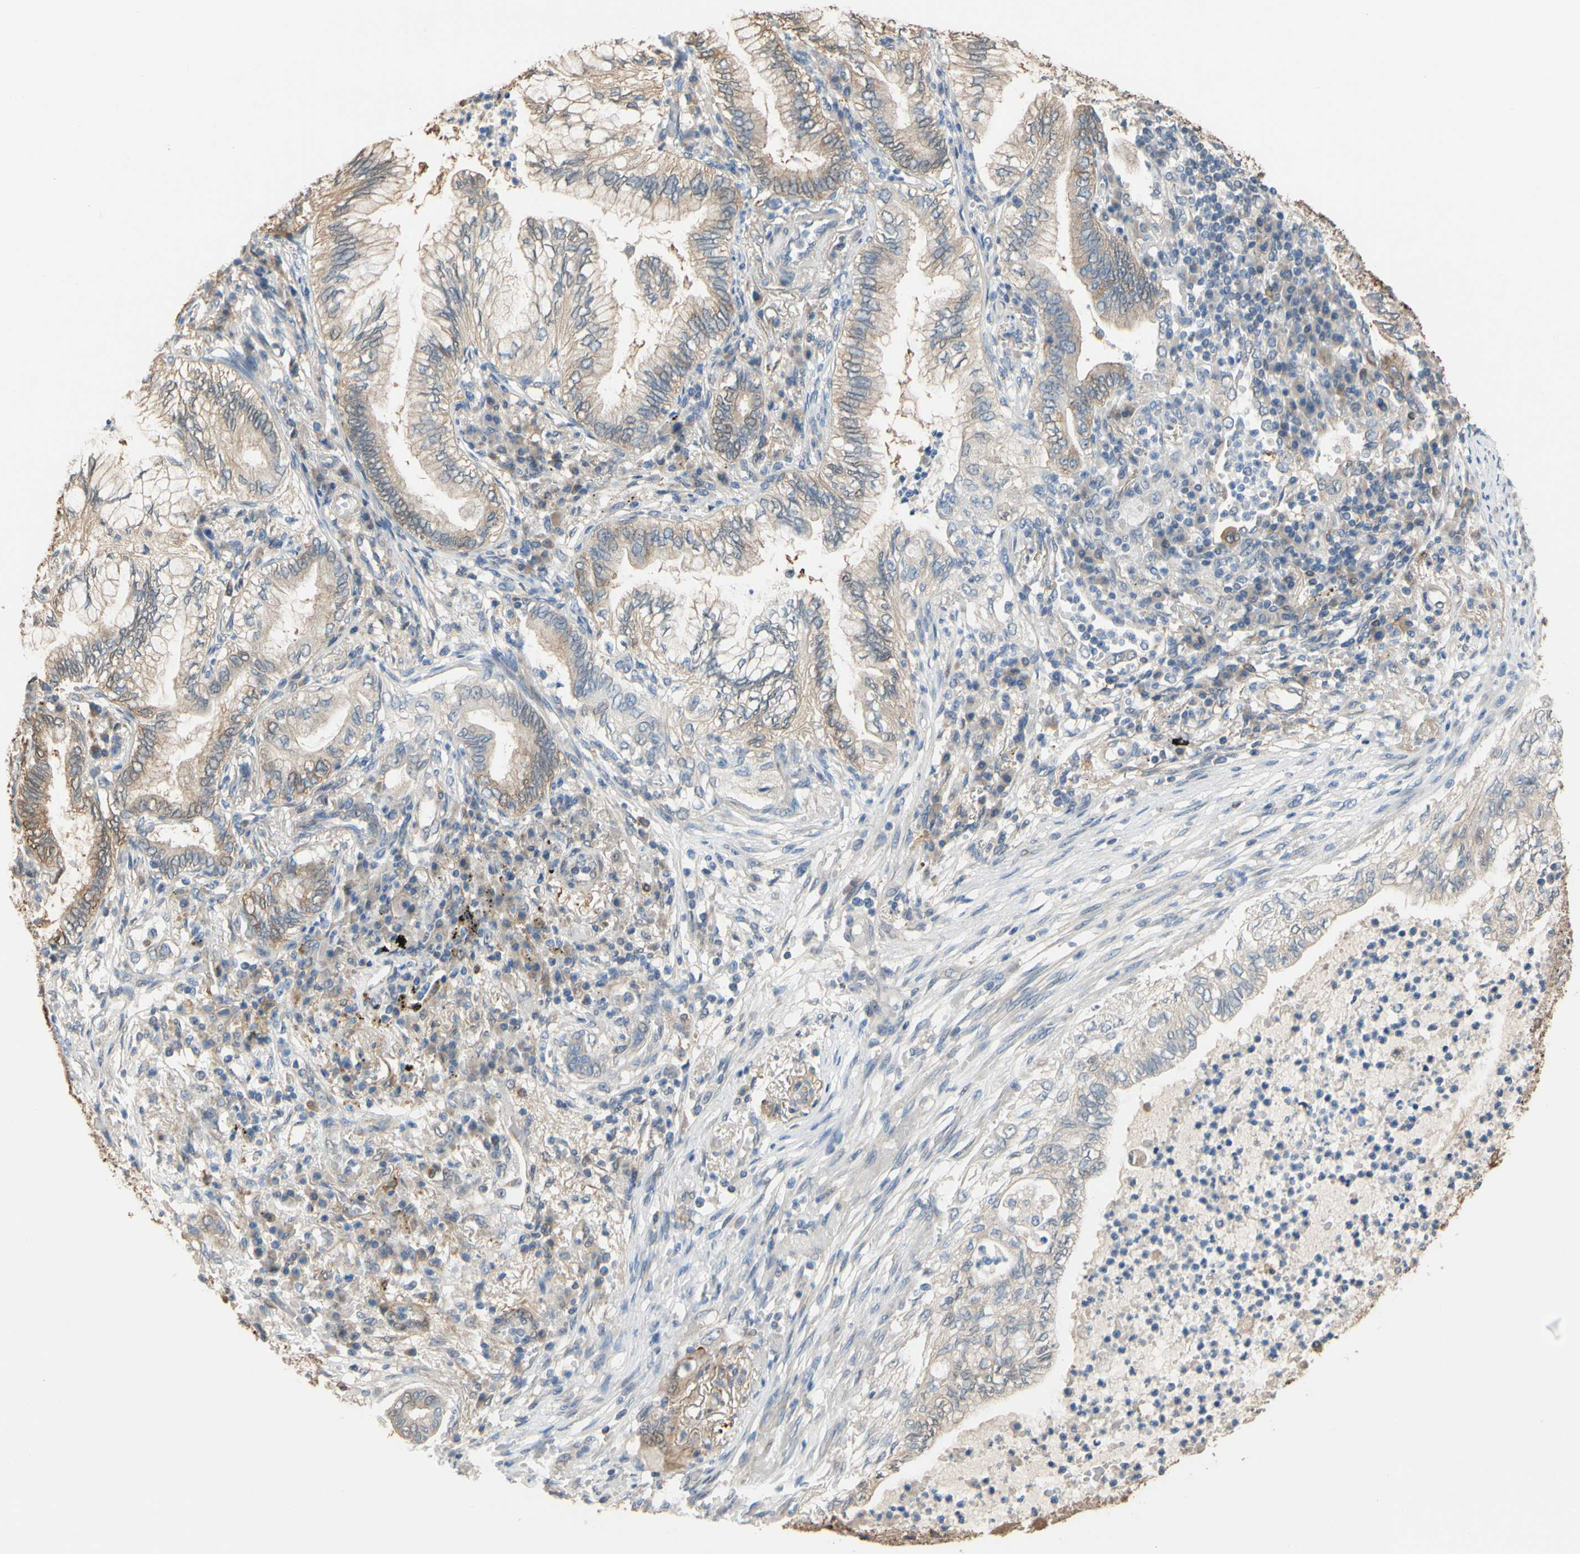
{"staining": {"intensity": "moderate", "quantity": ">75%", "location": "cytoplasmic/membranous"}, "tissue": "lung cancer", "cell_type": "Tumor cells", "image_type": "cancer", "snomed": [{"axis": "morphology", "description": "Normal tissue, NOS"}, {"axis": "morphology", "description": "Adenocarcinoma, NOS"}, {"axis": "topography", "description": "Bronchus"}, {"axis": "topography", "description": "Lung"}], "caption": "Lung adenocarcinoma stained with DAB IHC exhibits medium levels of moderate cytoplasmic/membranous positivity in approximately >75% of tumor cells.", "gene": "ALDH1A2", "patient": {"sex": "female", "age": 70}}